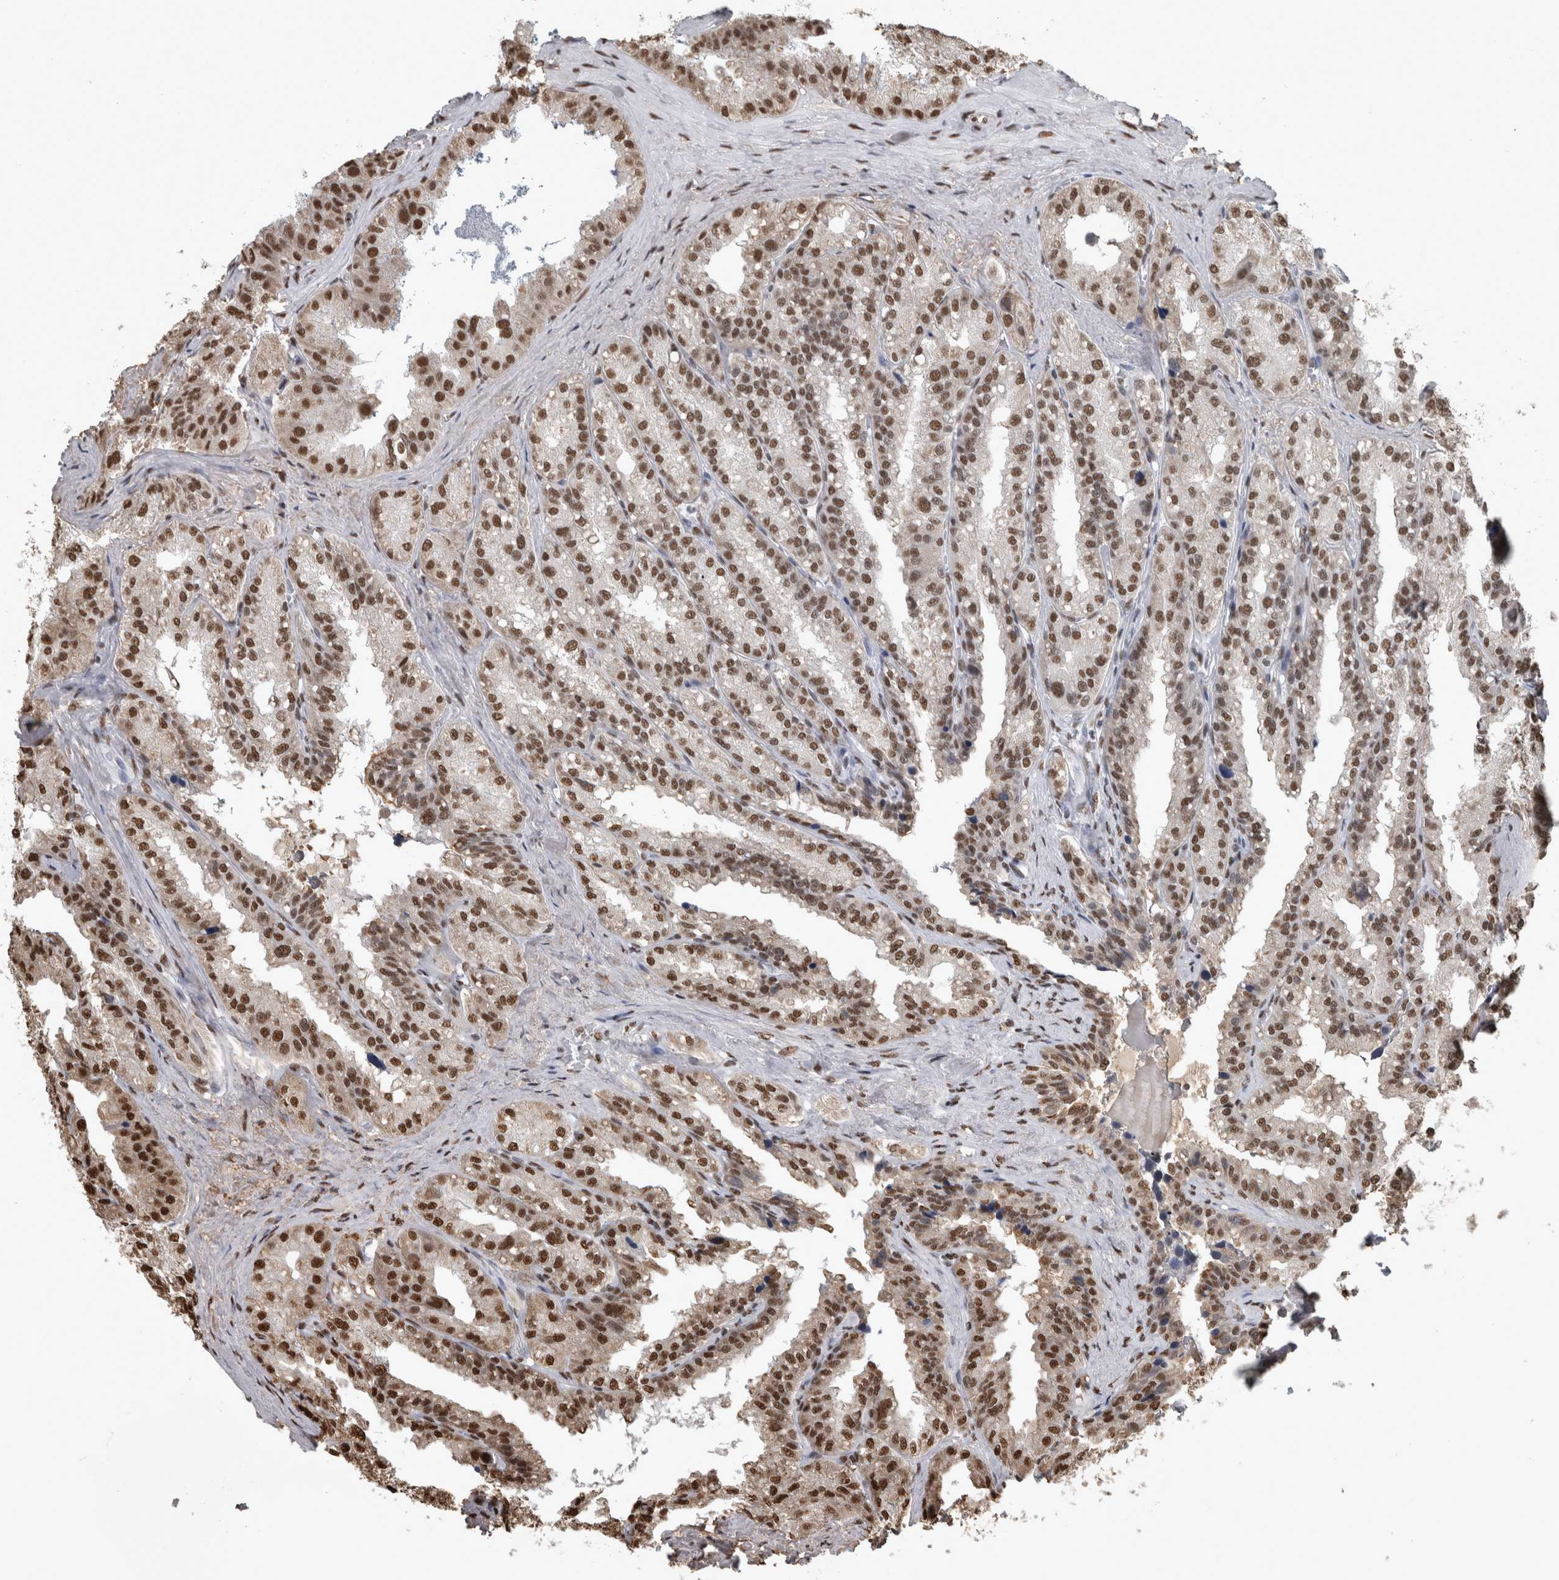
{"staining": {"intensity": "strong", "quantity": ">75%", "location": "nuclear"}, "tissue": "seminal vesicle", "cell_type": "Glandular cells", "image_type": "normal", "snomed": [{"axis": "morphology", "description": "Normal tissue, NOS"}, {"axis": "topography", "description": "Prostate"}, {"axis": "topography", "description": "Seminal veicle"}], "caption": "Glandular cells demonstrate strong nuclear staining in about >75% of cells in benign seminal vesicle. (Stains: DAB in brown, nuclei in blue, Microscopy: brightfield microscopy at high magnification).", "gene": "TGS1", "patient": {"sex": "male", "age": 51}}